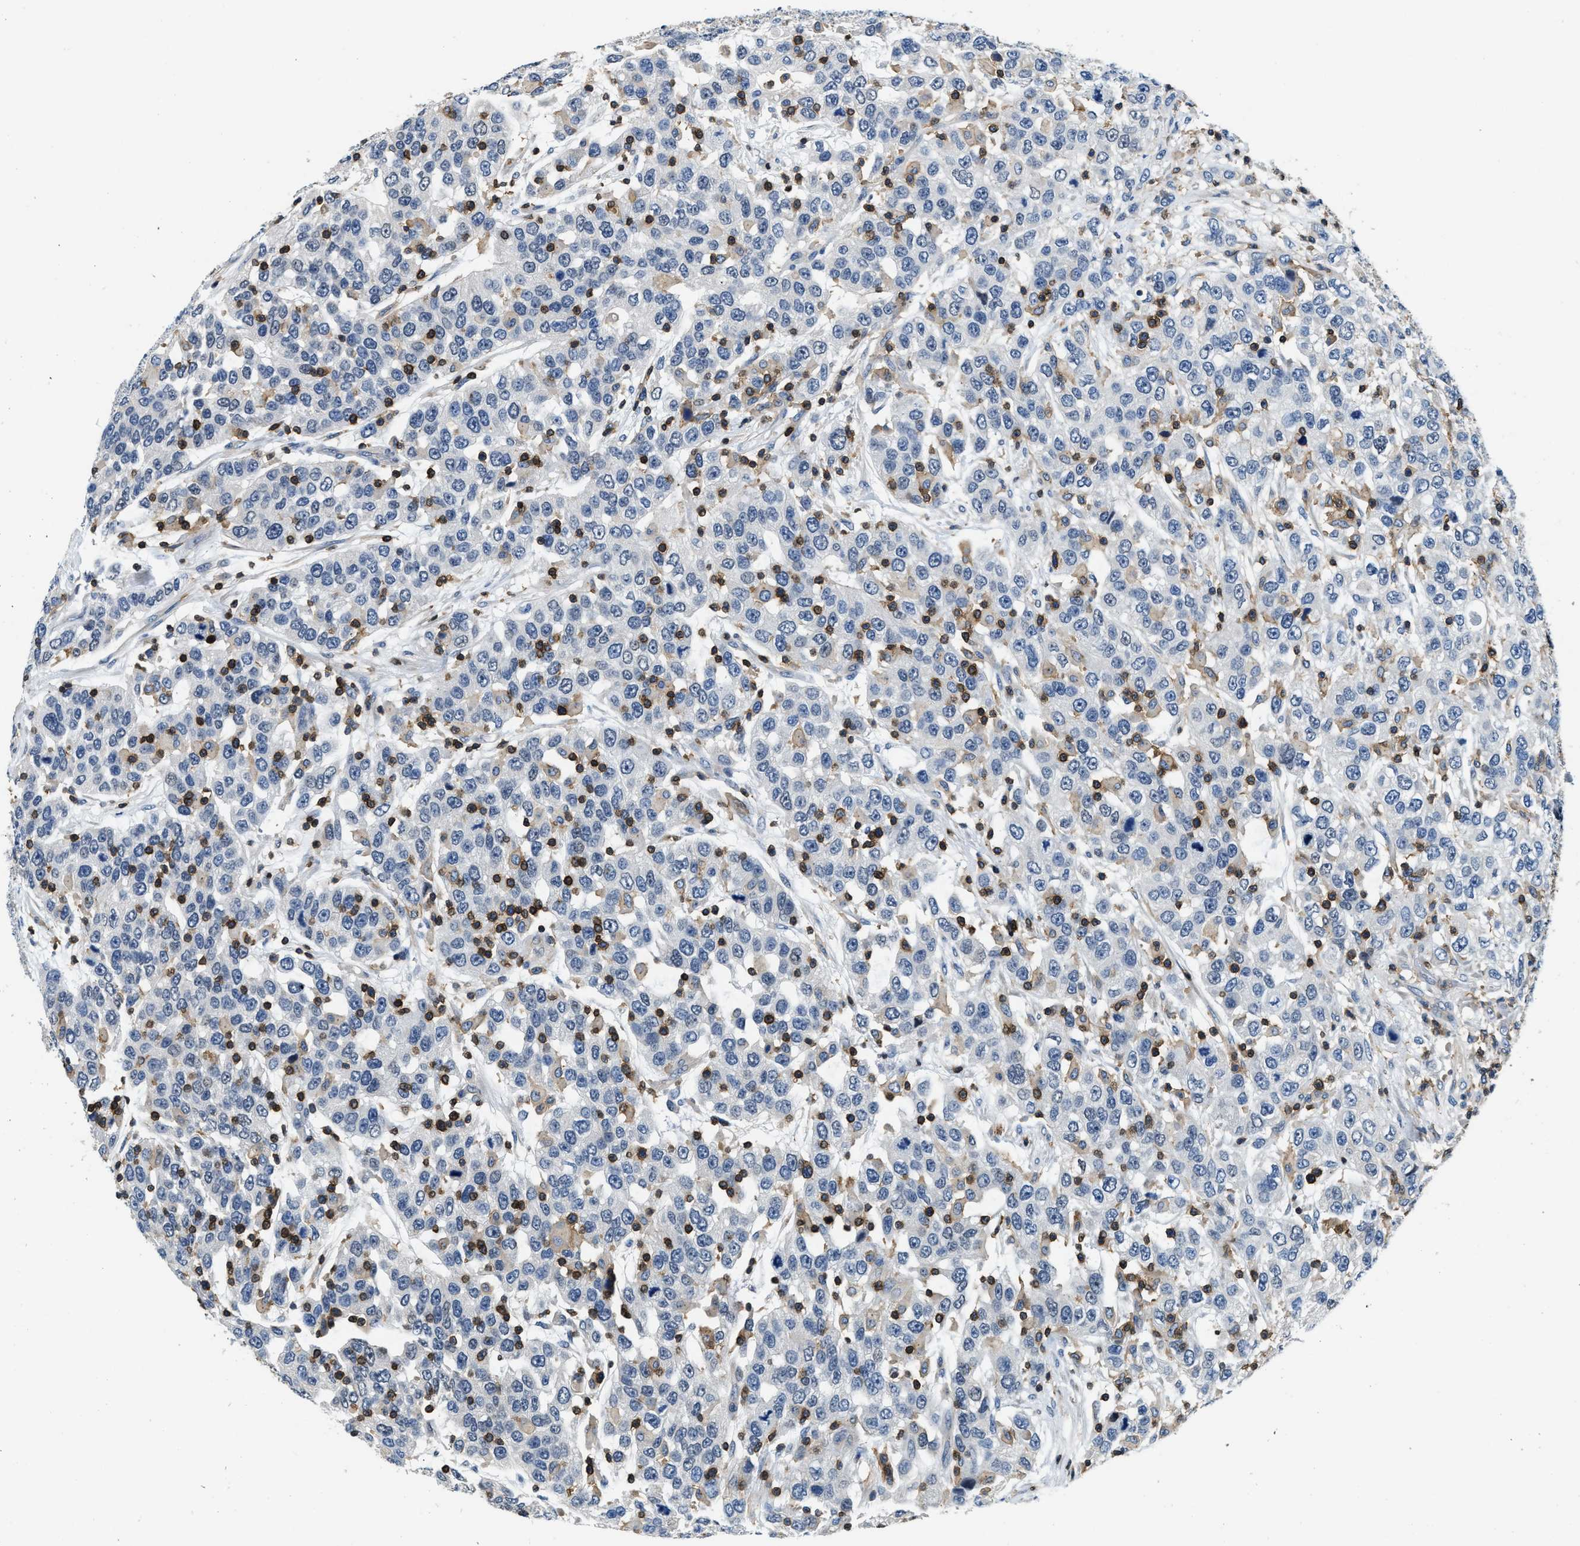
{"staining": {"intensity": "negative", "quantity": "none", "location": "none"}, "tissue": "urothelial cancer", "cell_type": "Tumor cells", "image_type": "cancer", "snomed": [{"axis": "morphology", "description": "Urothelial carcinoma, High grade"}, {"axis": "topography", "description": "Urinary bladder"}], "caption": "High power microscopy photomicrograph of an immunohistochemistry photomicrograph of high-grade urothelial carcinoma, revealing no significant expression in tumor cells.", "gene": "MYO1G", "patient": {"sex": "female", "age": 80}}